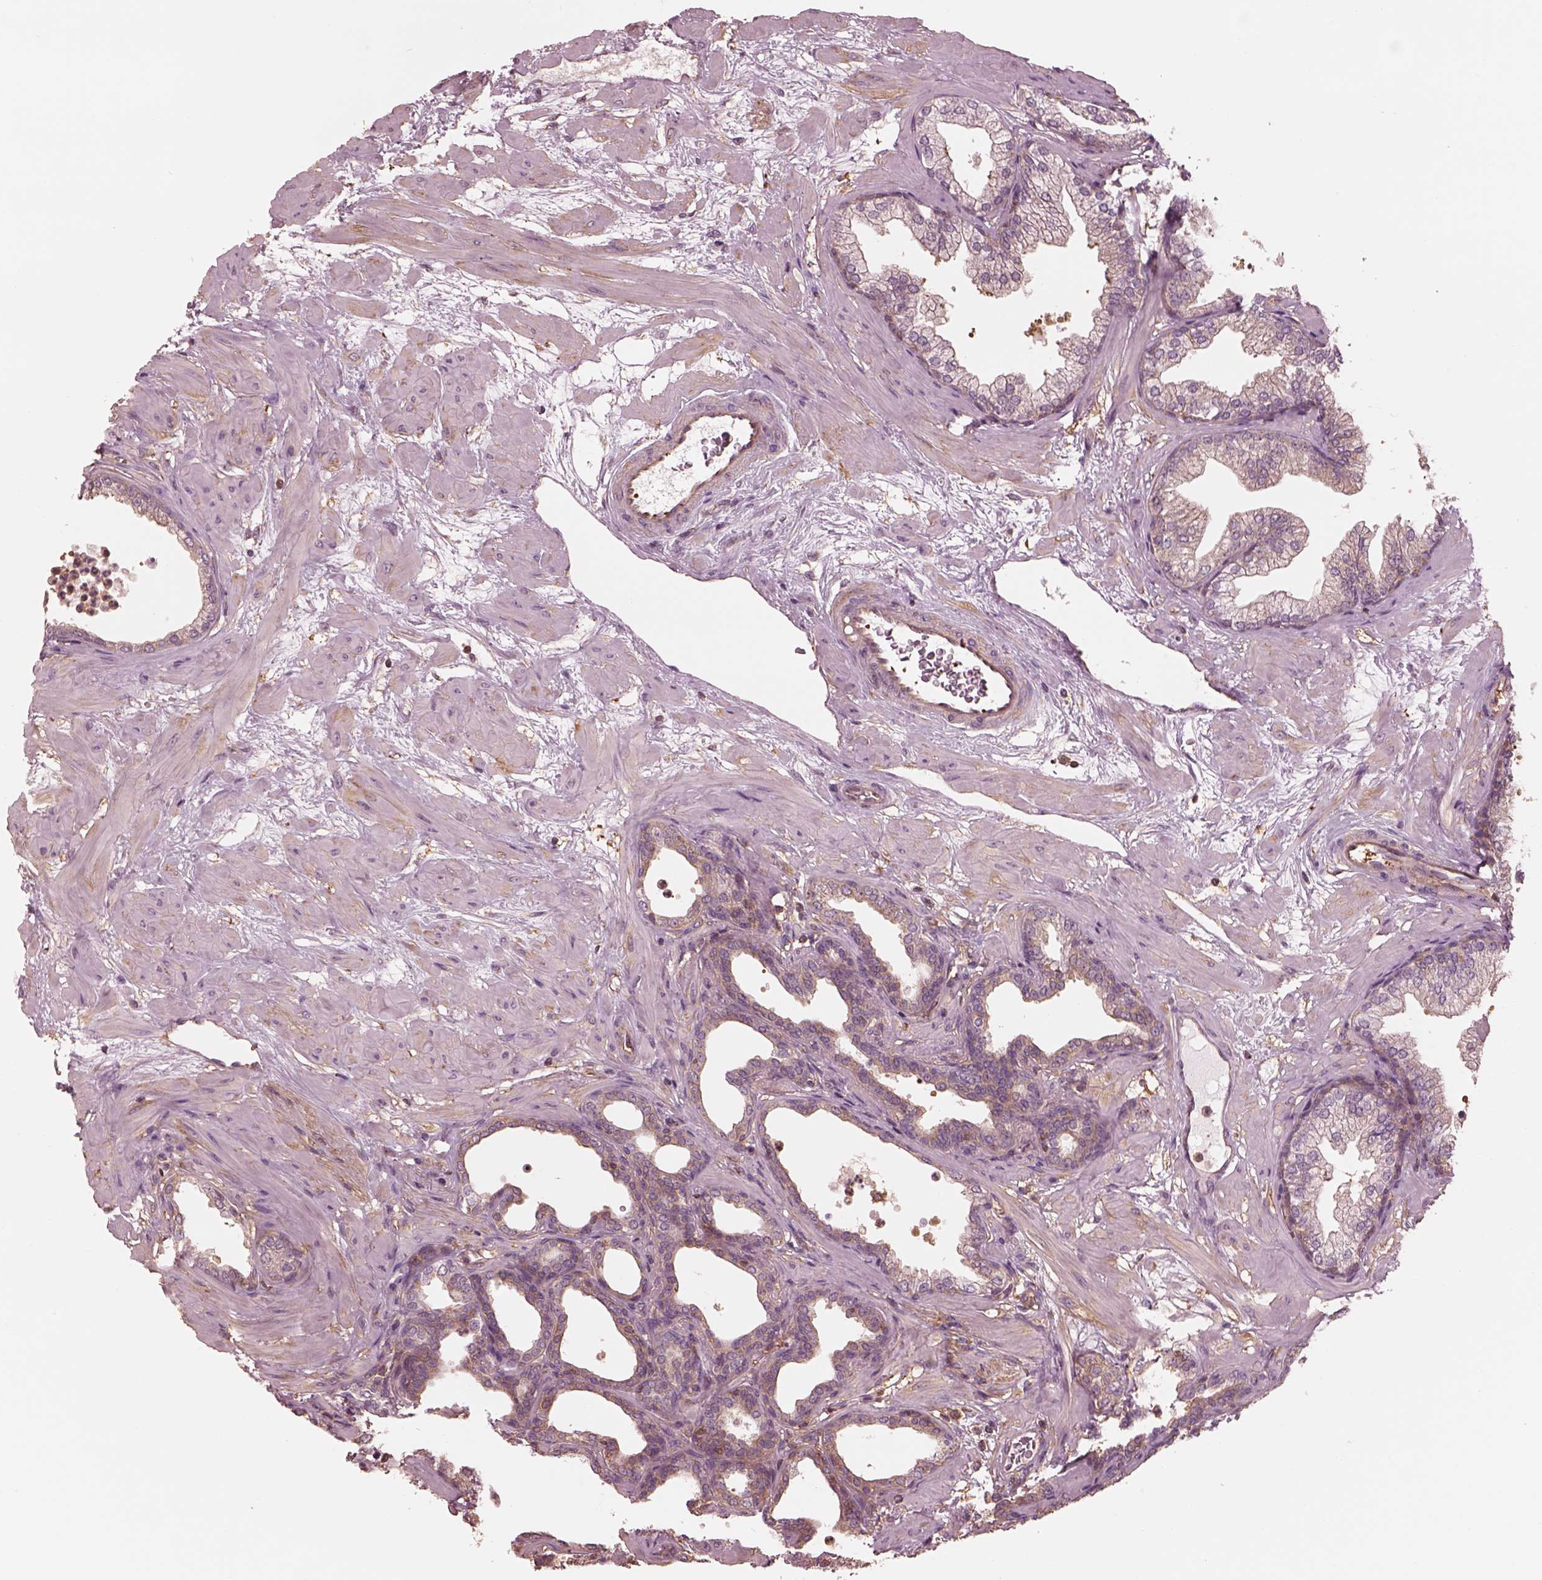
{"staining": {"intensity": "weak", "quantity": "<25%", "location": "cytoplasmic/membranous"}, "tissue": "prostate", "cell_type": "Glandular cells", "image_type": "normal", "snomed": [{"axis": "morphology", "description": "Normal tissue, NOS"}, {"axis": "topography", "description": "Prostate"}], "caption": "Immunohistochemistry (IHC) histopathology image of normal prostate: human prostate stained with DAB displays no significant protein expression in glandular cells.", "gene": "STK33", "patient": {"sex": "male", "age": 37}}